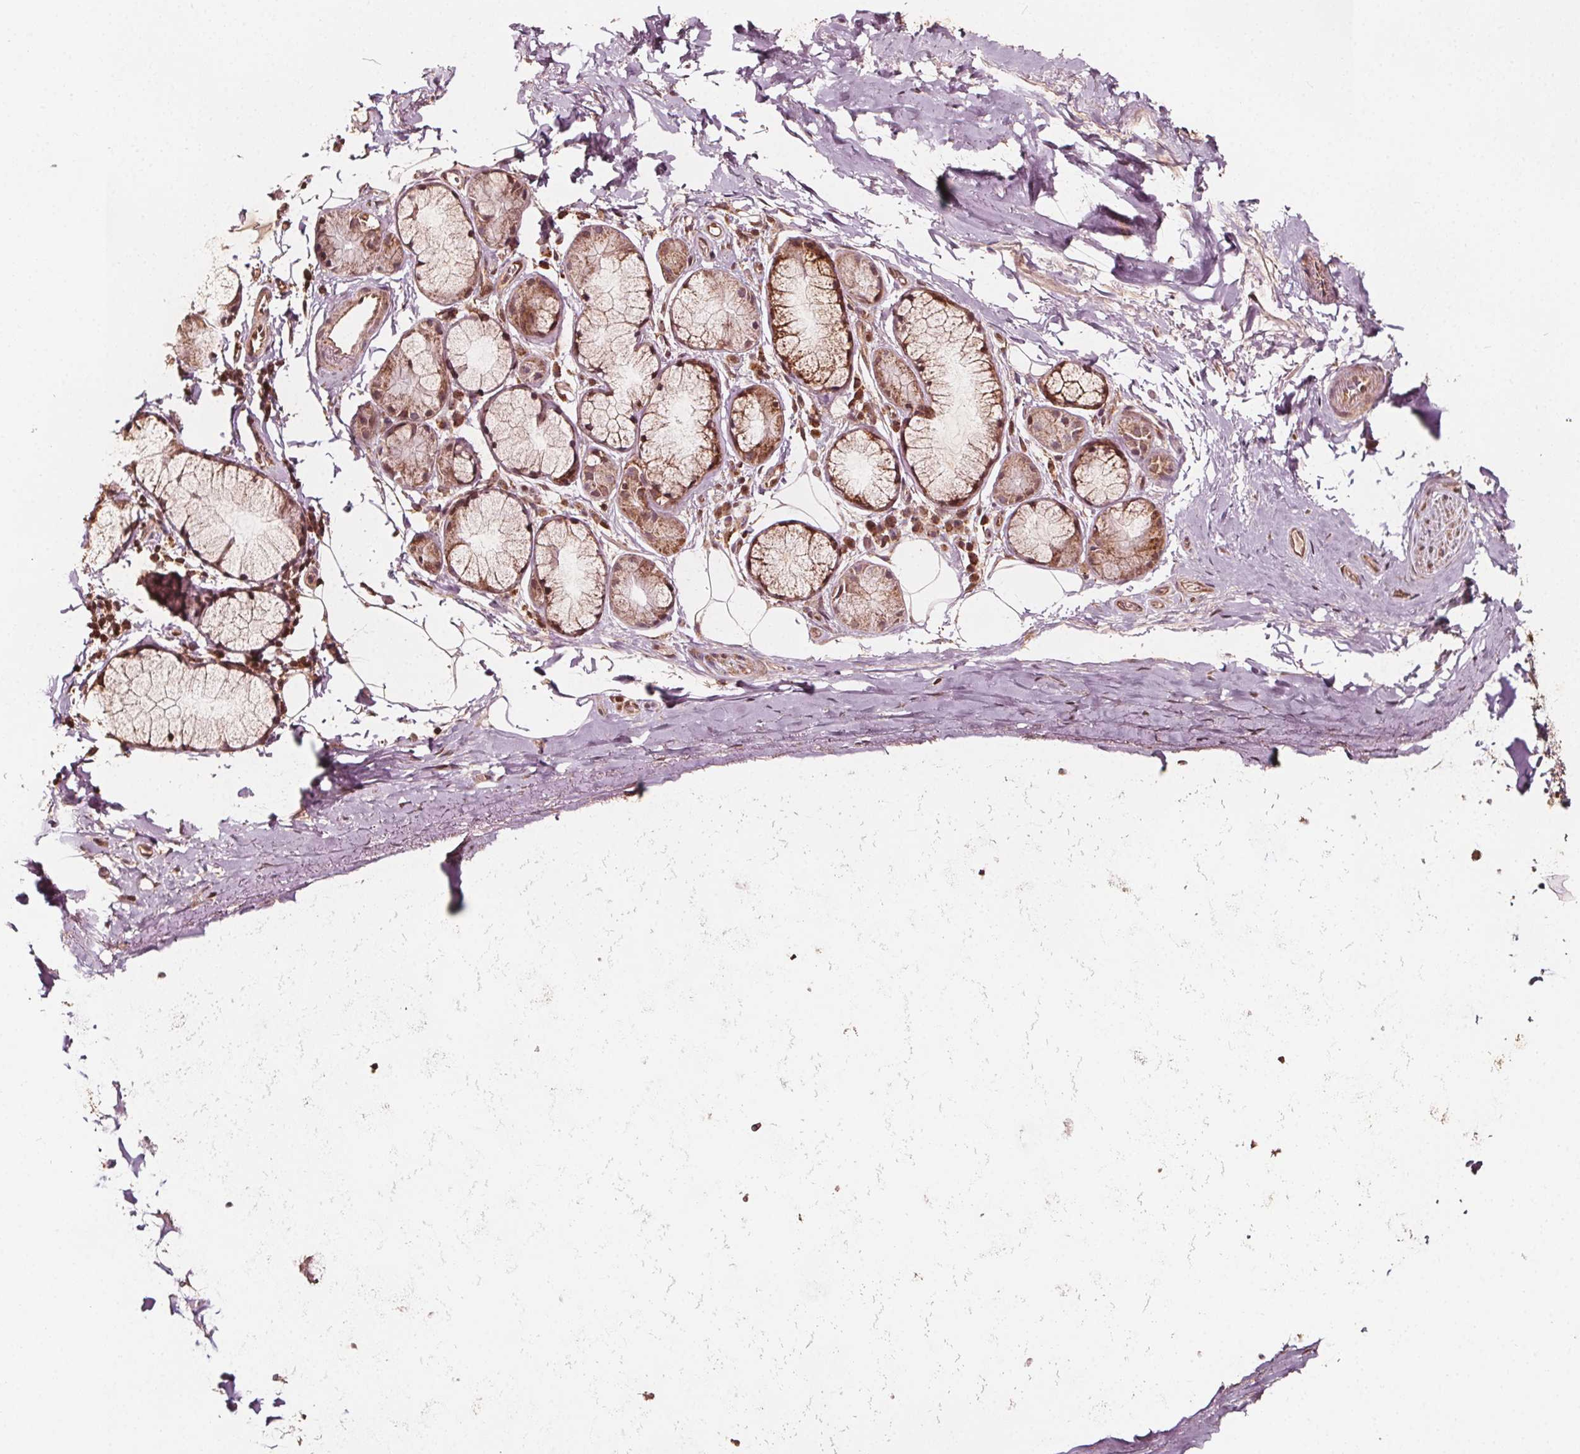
{"staining": {"intensity": "weak", "quantity": "25%-75%", "location": "cytoplasmic/membranous"}, "tissue": "adipose tissue", "cell_type": "Adipocytes", "image_type": "normal", "snomed": [{"axis": "morphology", "description": "Normal tissue, NOS"}, {"axis": "topography", "description": "Bronchus"}, {"axis": "topography", "description": "Lung"}], "caption": "This image demonstrates immunohistochemistry staining of unremarkable human adipose tissue, with low weak cytoplasmic/membranous positivity in approximately 25%-75% of adipocytes.", "gene": "AIP", "patient": {"sex": "female", "age": 57}}